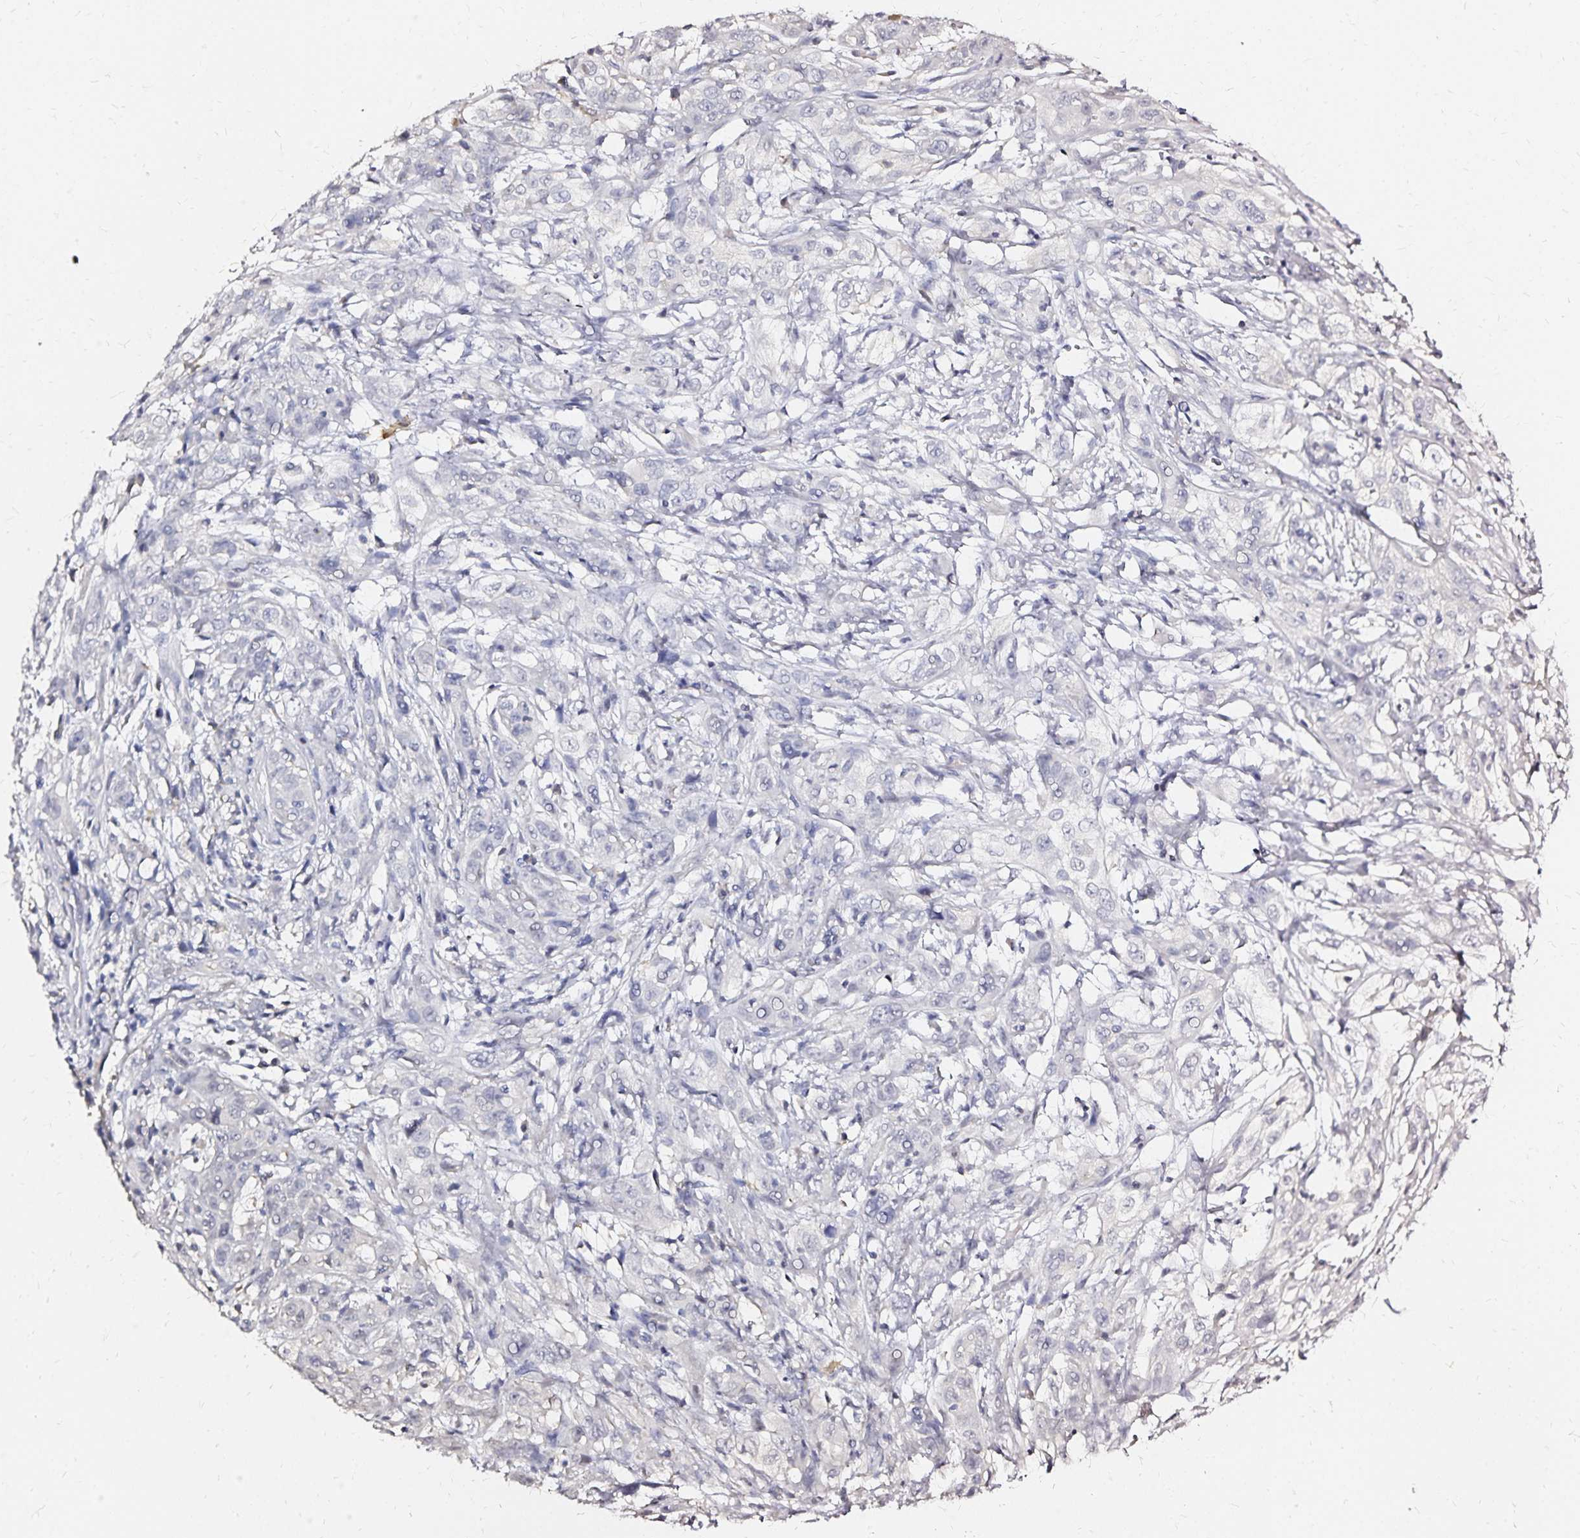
{"staining": {"intensity": "negative", "quantity": "none", "location": "none"}, "tissue": "cervical cancer", "cell_type": "Tumor cells", "image_type": "cancer", "snomed": [{"axis": "morphology", "description": "Adenocarcinoma, NOS"}, {"axis": "topography", "description": "Cervix"}], "caption": "An image of cervical adenocarcinoma stained for a protein shows no brown staining in tumor cells. The staining is performed using DAB (3,3'-diaminobenzidine) brown chromogen with nuclei counter-stained in using hematoxylin.", "gene": "SLC5A1", "patient": {"sex": "female", "age": 40}}